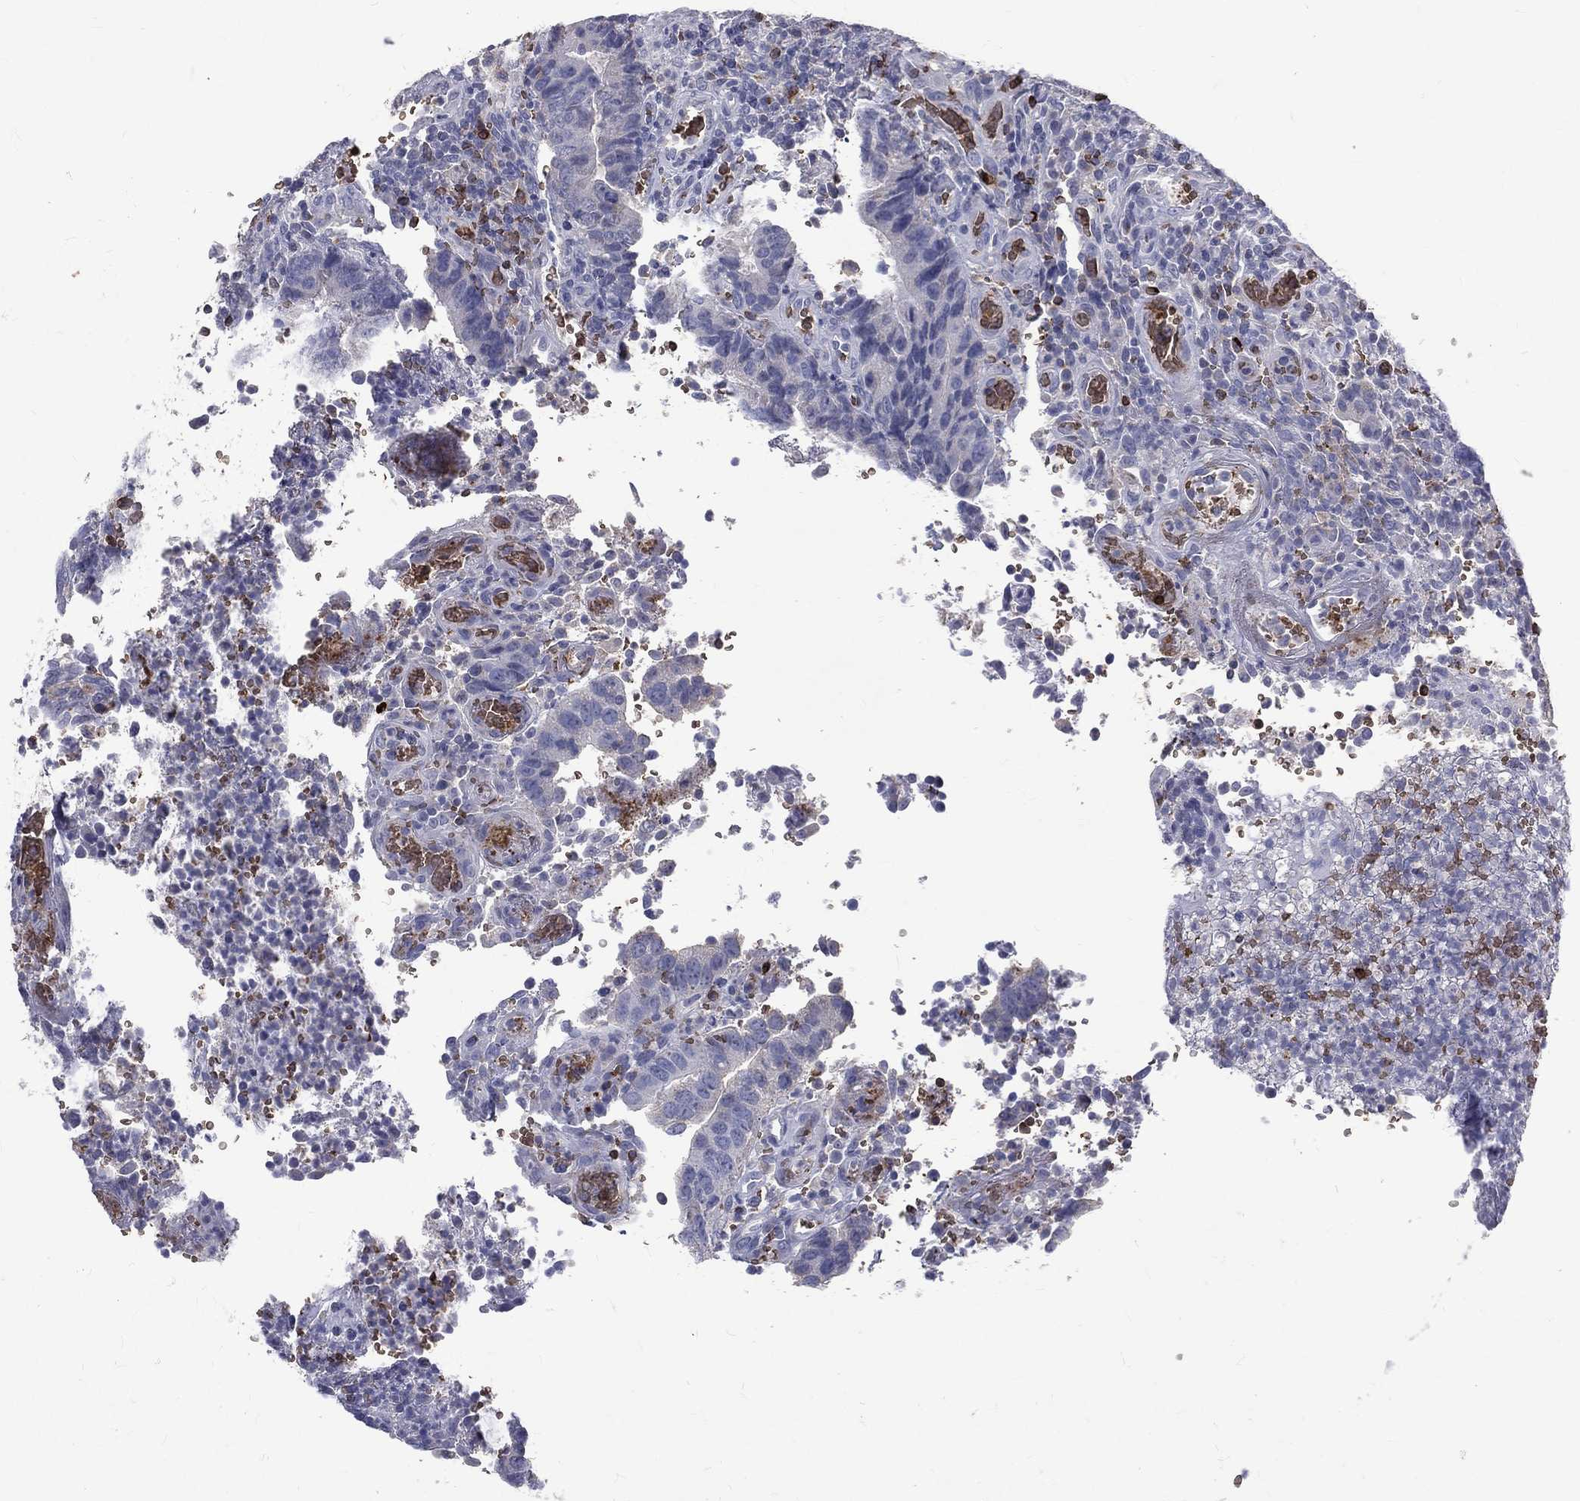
{"staining": {"intensity": "negative", "quantity": "none", "location": "none"}, "tissue": "colorectal cancer", "cell_type": "Tumor cells", "image_type": "cancer", "snomed": [{"axis": "morphology", "description": "Adenocarcinoma, NOS"}, {"axis": "topography", "description": "Colon"}], "caption": "Immunohistochemistry (IHC) of adenocarcinoma (colorectal) exhibits no positivity in tumor cells.", "gene": "CTSW", "patient": {"sex": "female", "age": 56}}